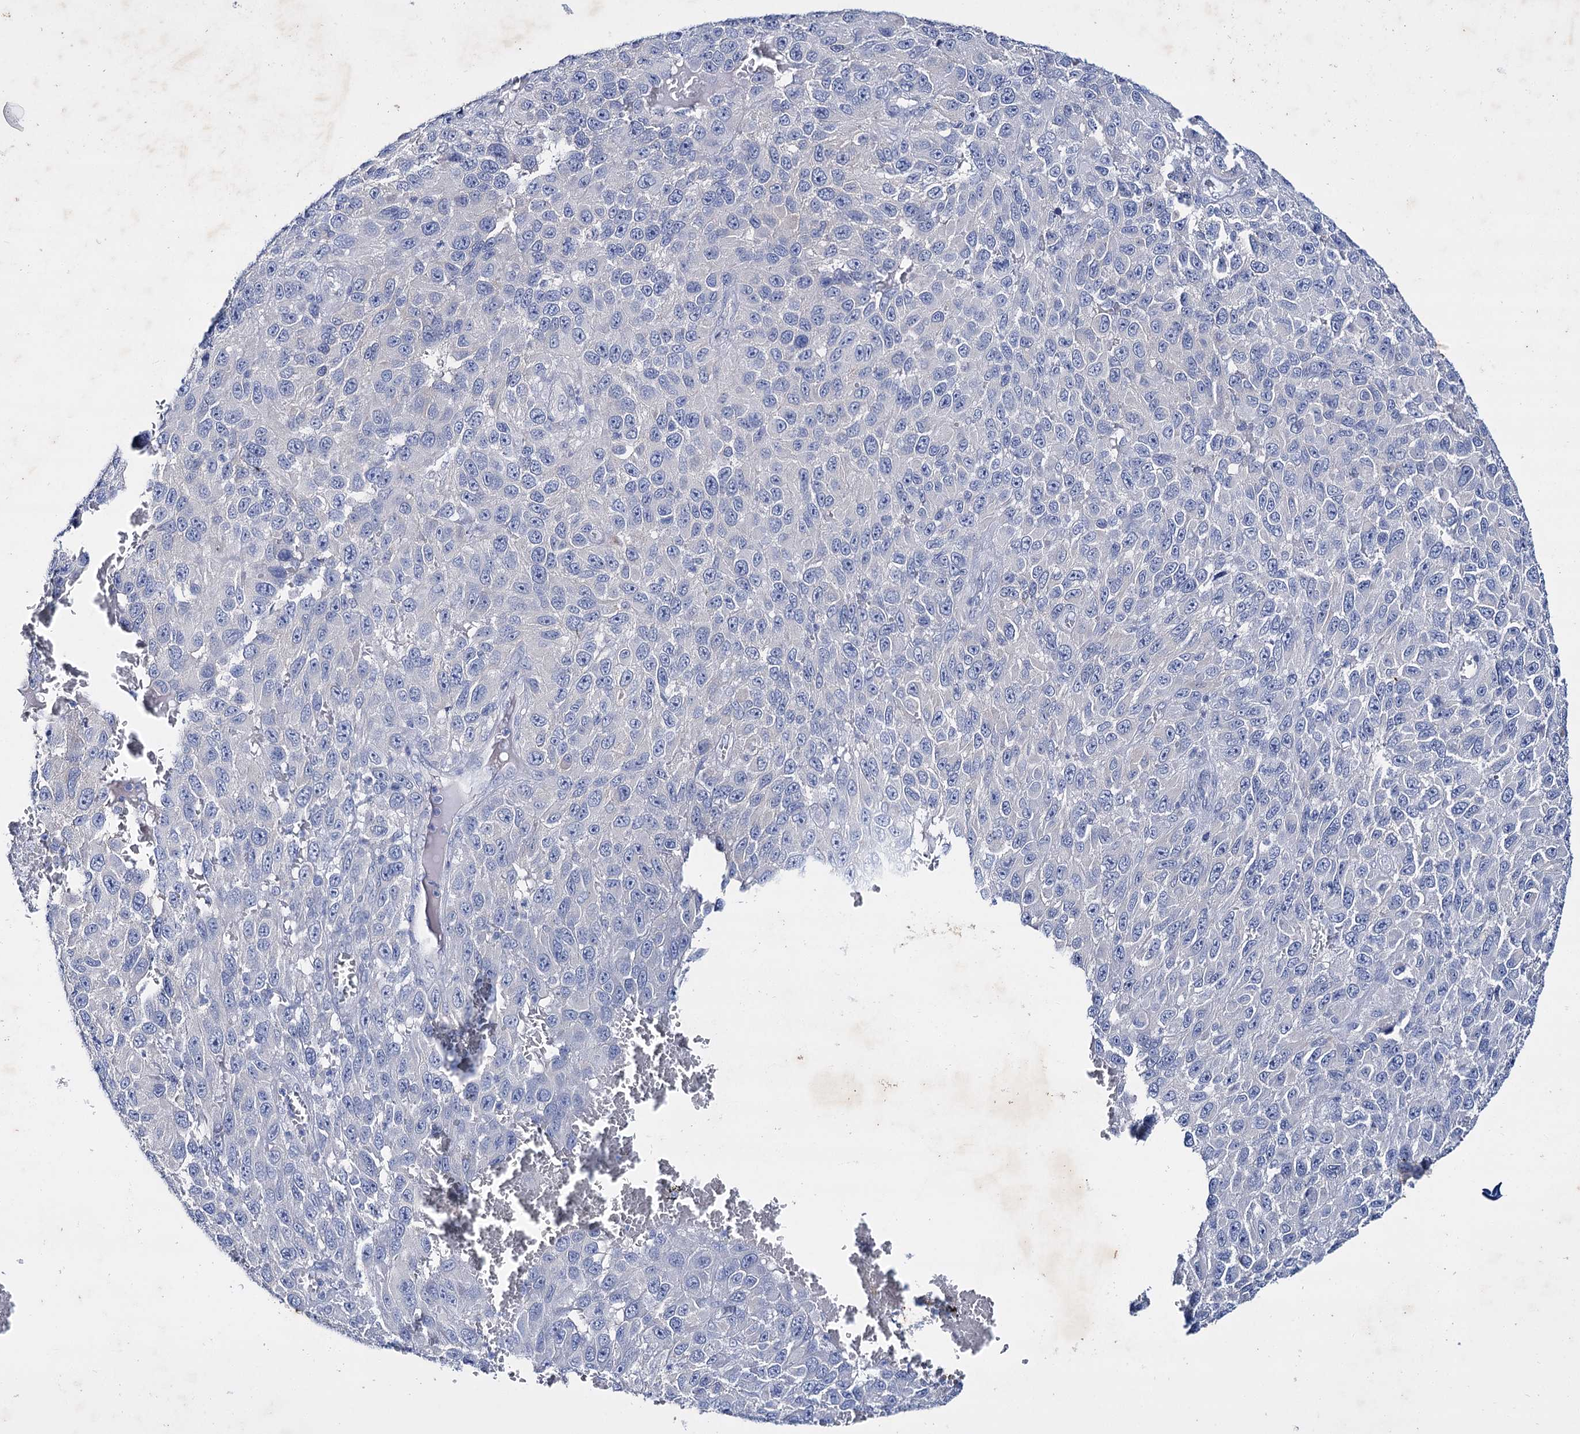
{"staining": {"intensity": "negative", "quantity": "none", "location": "none"}, "tissue": "melanoma", "cell_type": "Tumor cells", "image_type": "cancer", "snomed": [{"axis": "morphology", "description": "Normal tissue, NOS"}, {"axis": "morphology", "description": "Malignant melanoma, NOS"}, {"axis": "topography", "description": "Skin"}], "caption": "High power microscopy image of an immunohistochemistry micrograph of melanoma, revealing no significant staining in tumor cells. Nuclei are stained in blue.", "gene": "LYZL4", "patient": {"sex": "female", "age": 96}}